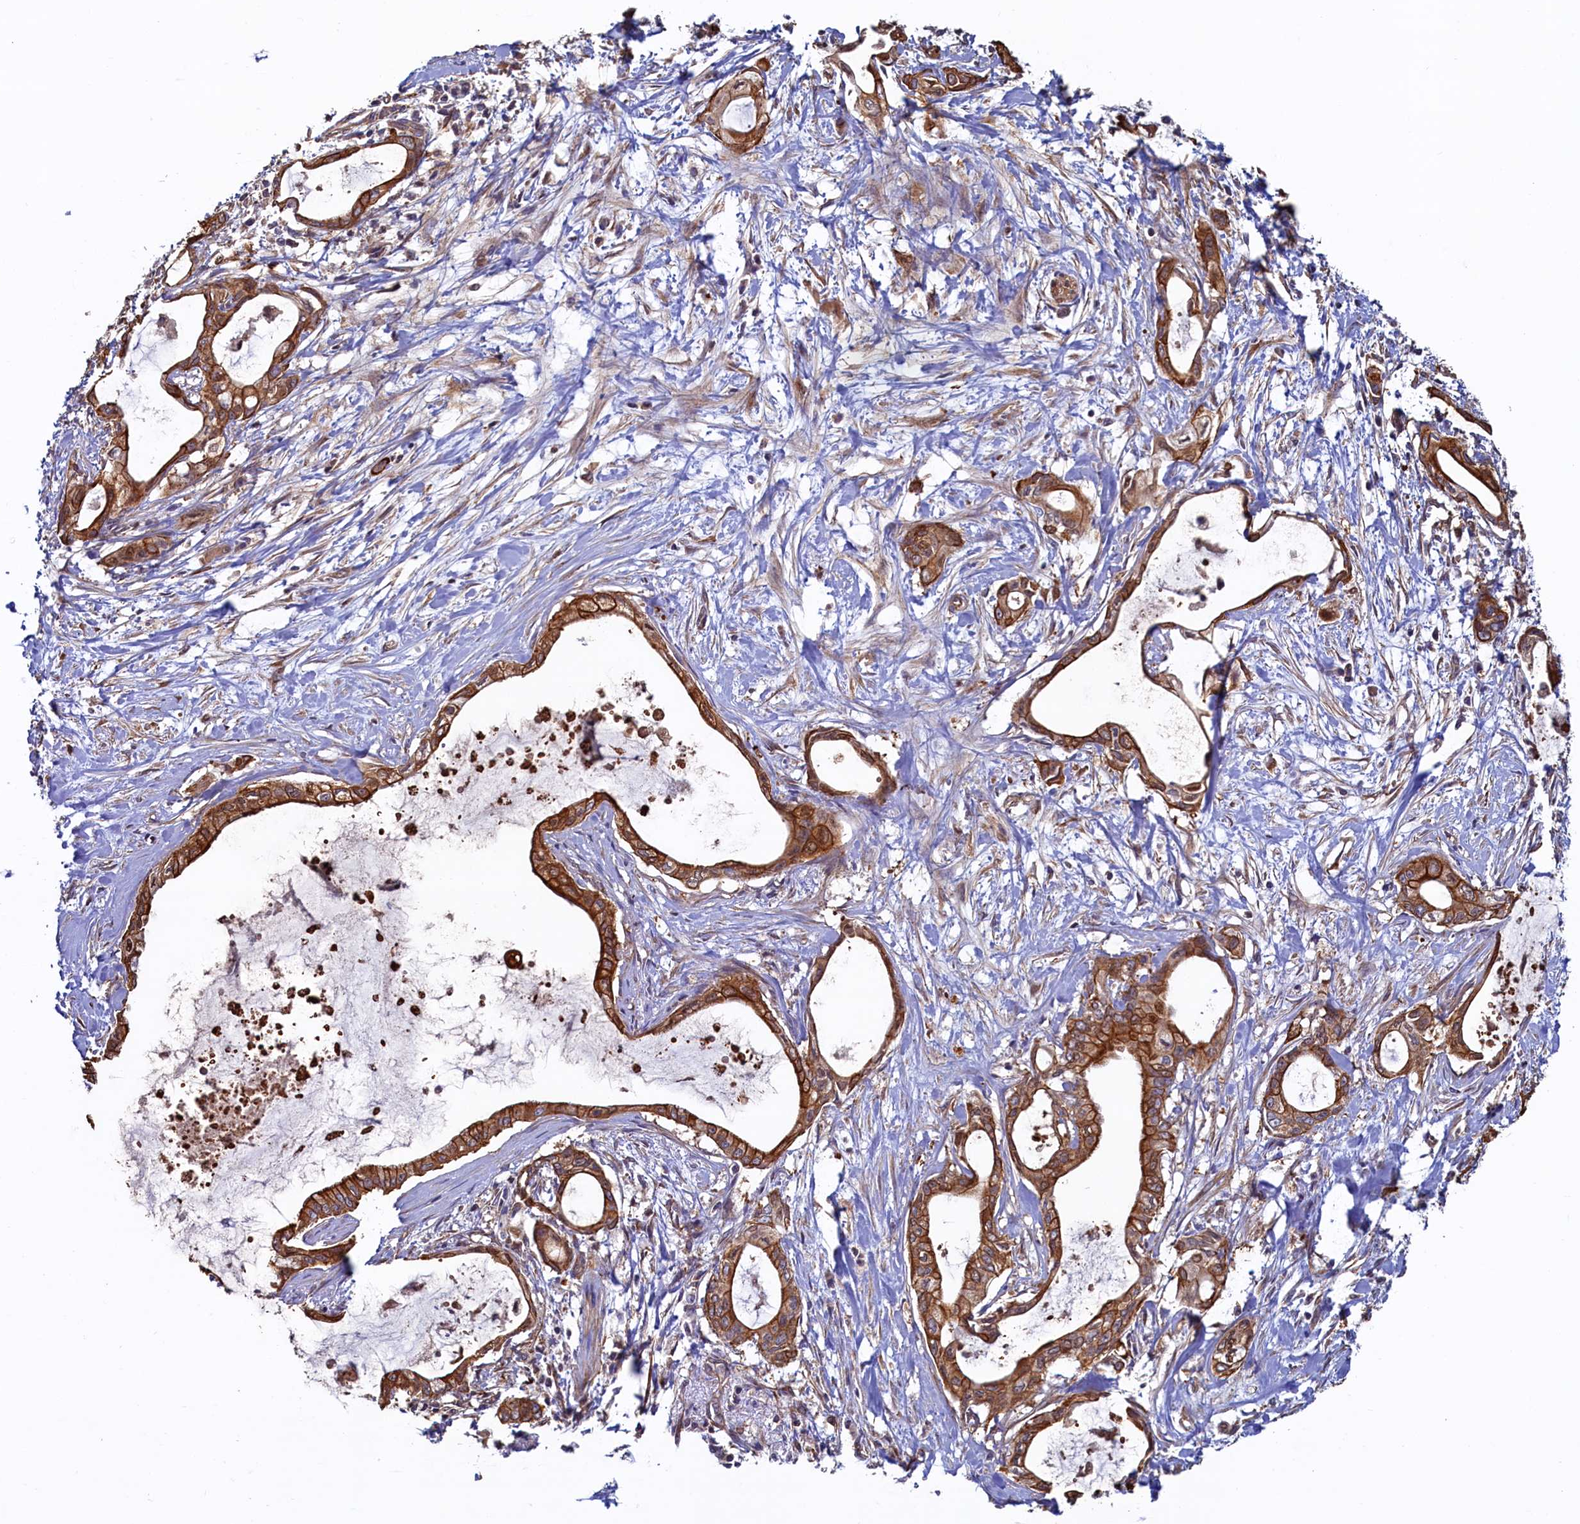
{"staining": {"intensity": "strong", "quantity": ">75%", "location": "cytoplasmic/membranous,nuclear"}, "tissue": "pancreatic cancer", "cell_type": "Tumor cells", "image_type": "cancer", "snomed": [{"axis": "morphology", "description": "Adenocarcinoma, NOS"}, {"axis": "topography", "description": "Pancreas"}], "caption": "Pancreatic adenocarcinoma tissue exhibits strong cytoplasmic/membranous and nuclear expression in about >75% of tumor cells, visualized by immunohistochemistry.", "gene": "ATXN2L", "patient": {"sex": "male", "age": 72}}